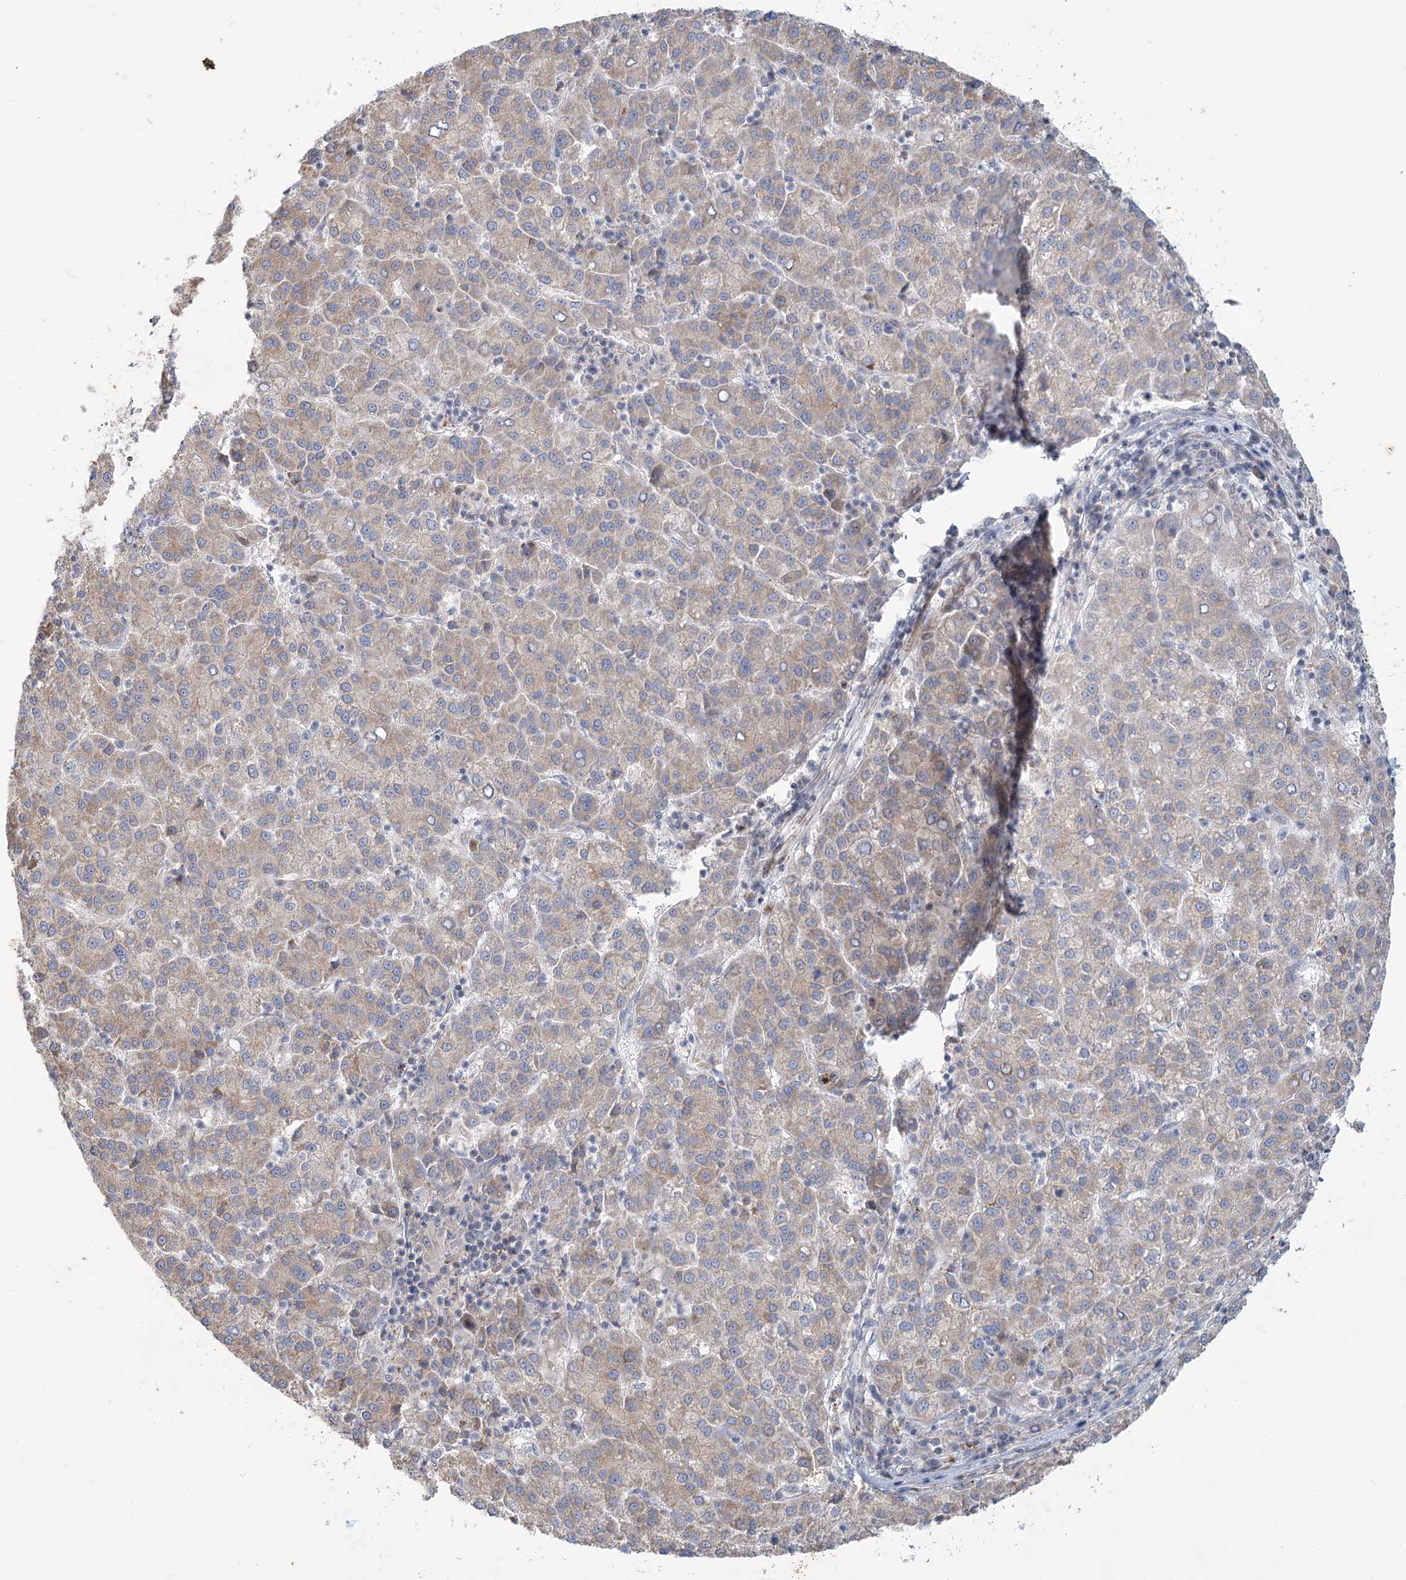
{"staining": {"intensity": "weak", "quantity": ">75%", "location": "cytoplasmic/membranous"}, "tissue": "liver cancer", "cell_type": "Tumor cells", "image_type": "cancer", "snomed": [{"axis": "morphology", "description": "Carcinoma, Hepatocellular, NOS"}, {"axis": "topography", "description": "Liver"}], "caption": "High-power microscopy captured an immunohistochemistry (IHC) micrograph of liver cancer (hepatocellular carcinoma), revealing weak cytoplasmic/membranous expression in about >75% of tumor cells.", "gene": "MTG1", "patient": {"sex": "female", "age": 58}}